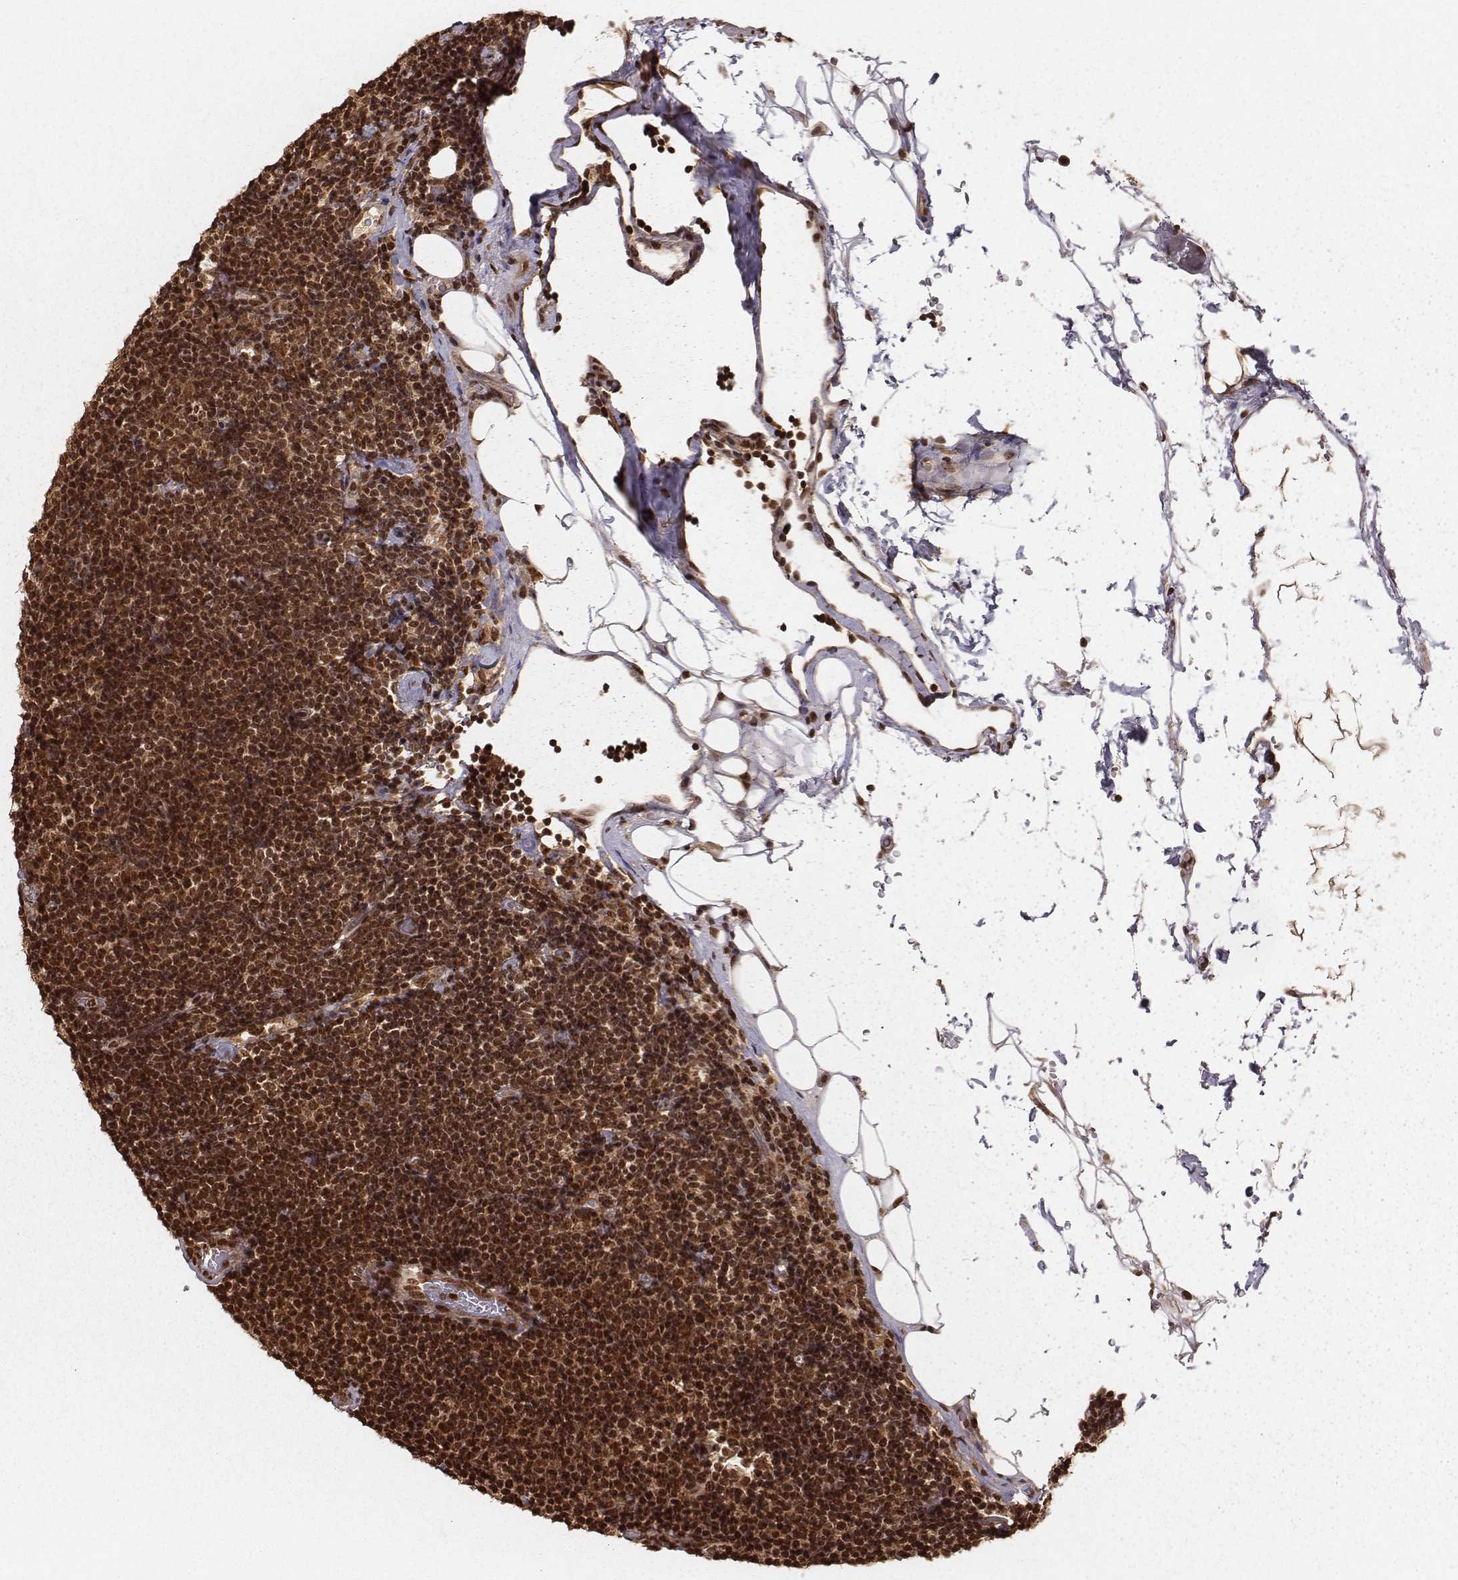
{"staining": {"intensity": "strong", "quantity": ">75%", "location": "cytoplasmic/membranous,nuclear"}, "tissue": "lymphoma", "cell_type": "Tumor cells", "image_type": "cancer", "snomed": [{"axis": "morphology", "description": "Malignant lymphoma, non-Hodgkin's type, Low grade"}, {"axis": "topography", "description": "Lymph node"}], "caption": "This histopathology image shows IHC staining of human malignant lymphoma, non-Hodgkin's type (low-grade), with high strong cytoplasmic/membranous and nuclear expression in about >75% of tumor cells.", "gene": "NFX1", "patient": {"sex": "male", "age": 81}}